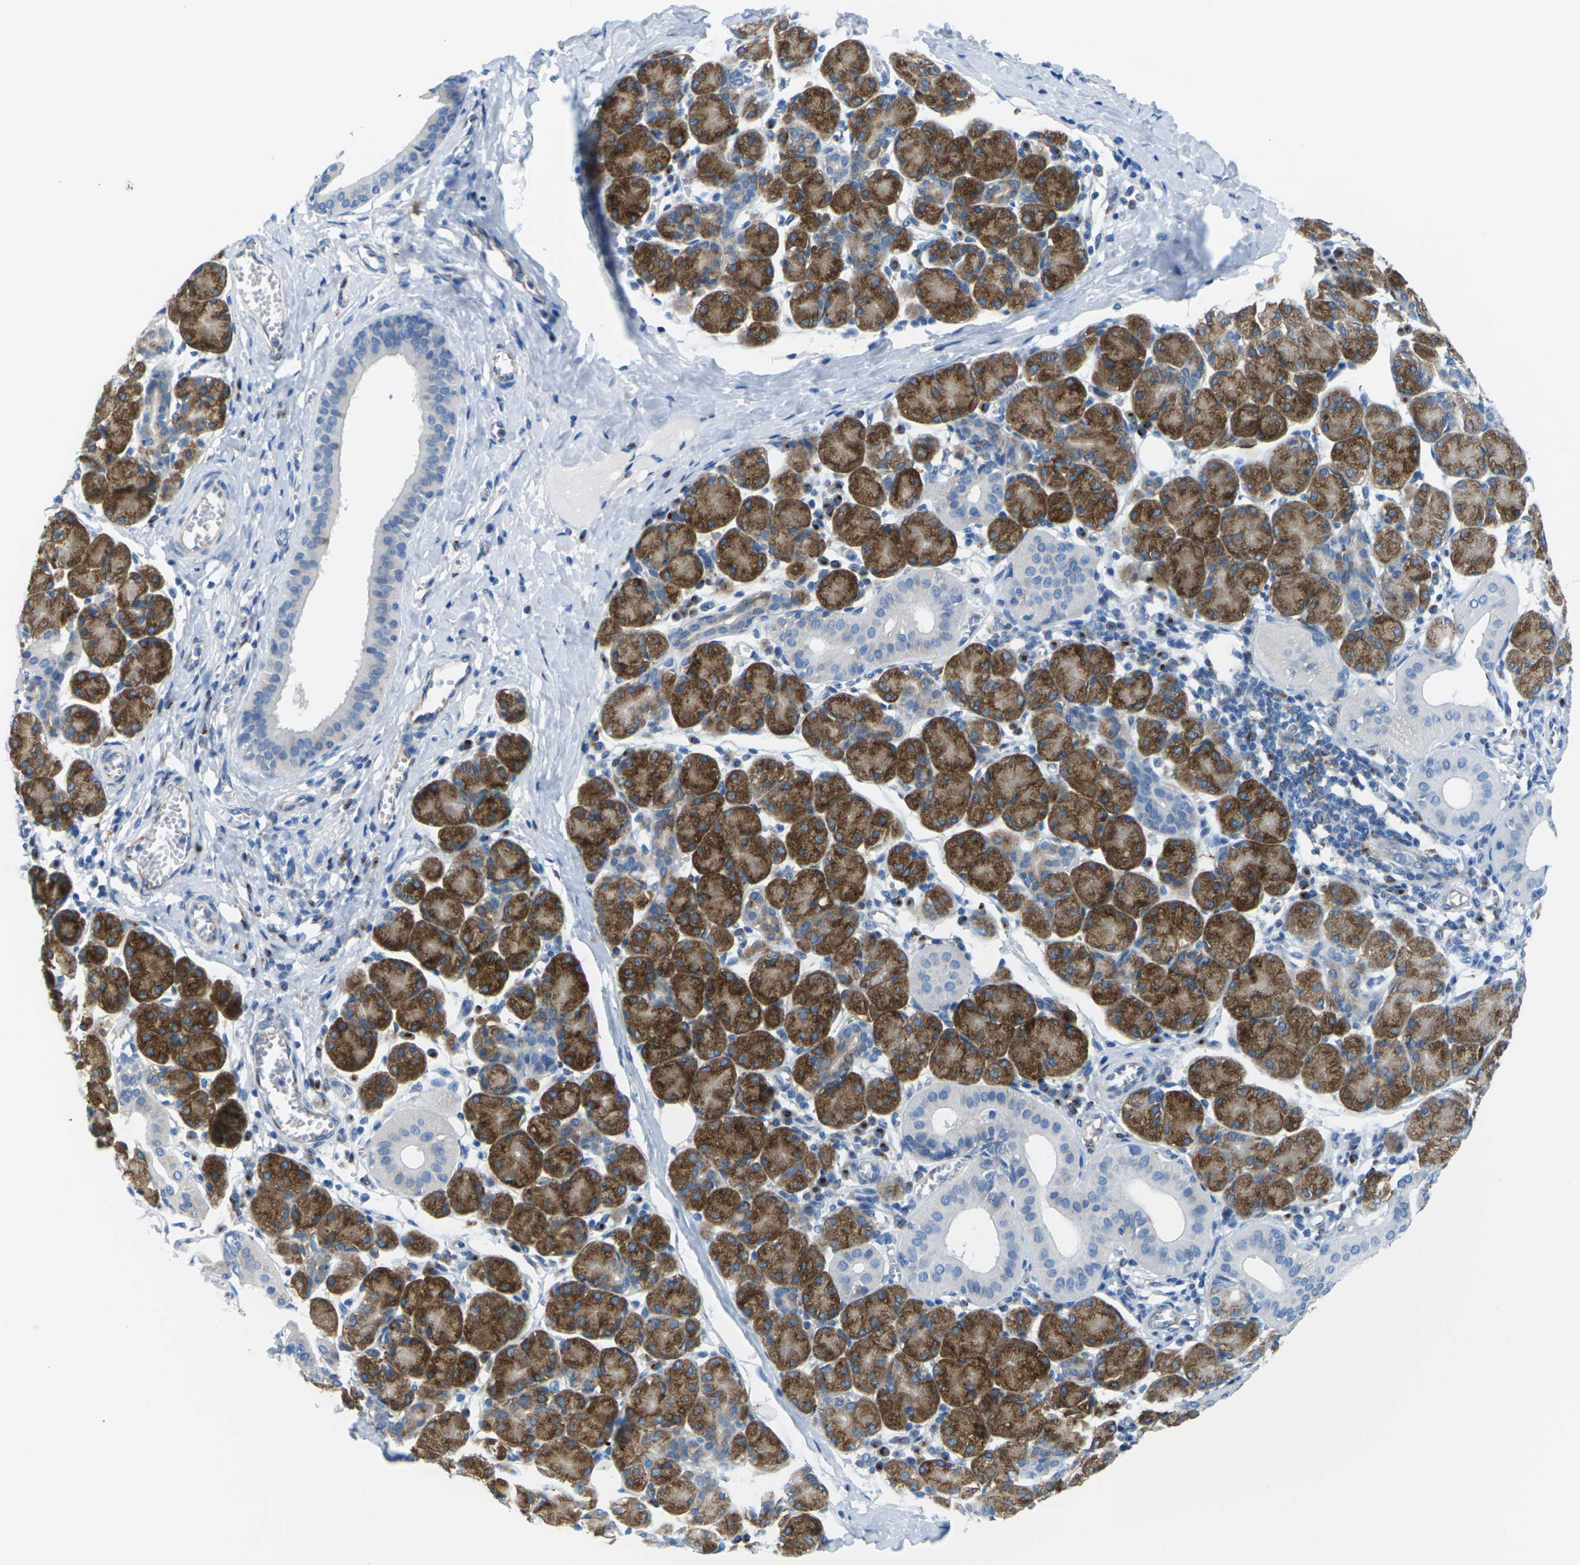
{"staining": {"intensity": "strong", "quantity": ">75%", "location": "cytoplasmic/membranous"}, "tissue": "salivary gland", "cell_type": "Glandular cells", "image_type": "normal", "snomed": [{"axis": "morphology", "description": "Normal tissue, NOS"}, {"axis": "morphology", "description": "Inflammation, NOS"}, {"axis": "topography", "description": "Lymph node"}, {"axis": "topography", "description": "Salivary gland"}], "caption": "About >75% of glandular cells in normal human salivary gland show strong cytoplasmic/membranous protein expression as visualized by brown immunohistochemical staining.", "gene": "SYNGR2", "patient": {"sex": "male", "age": 3}}